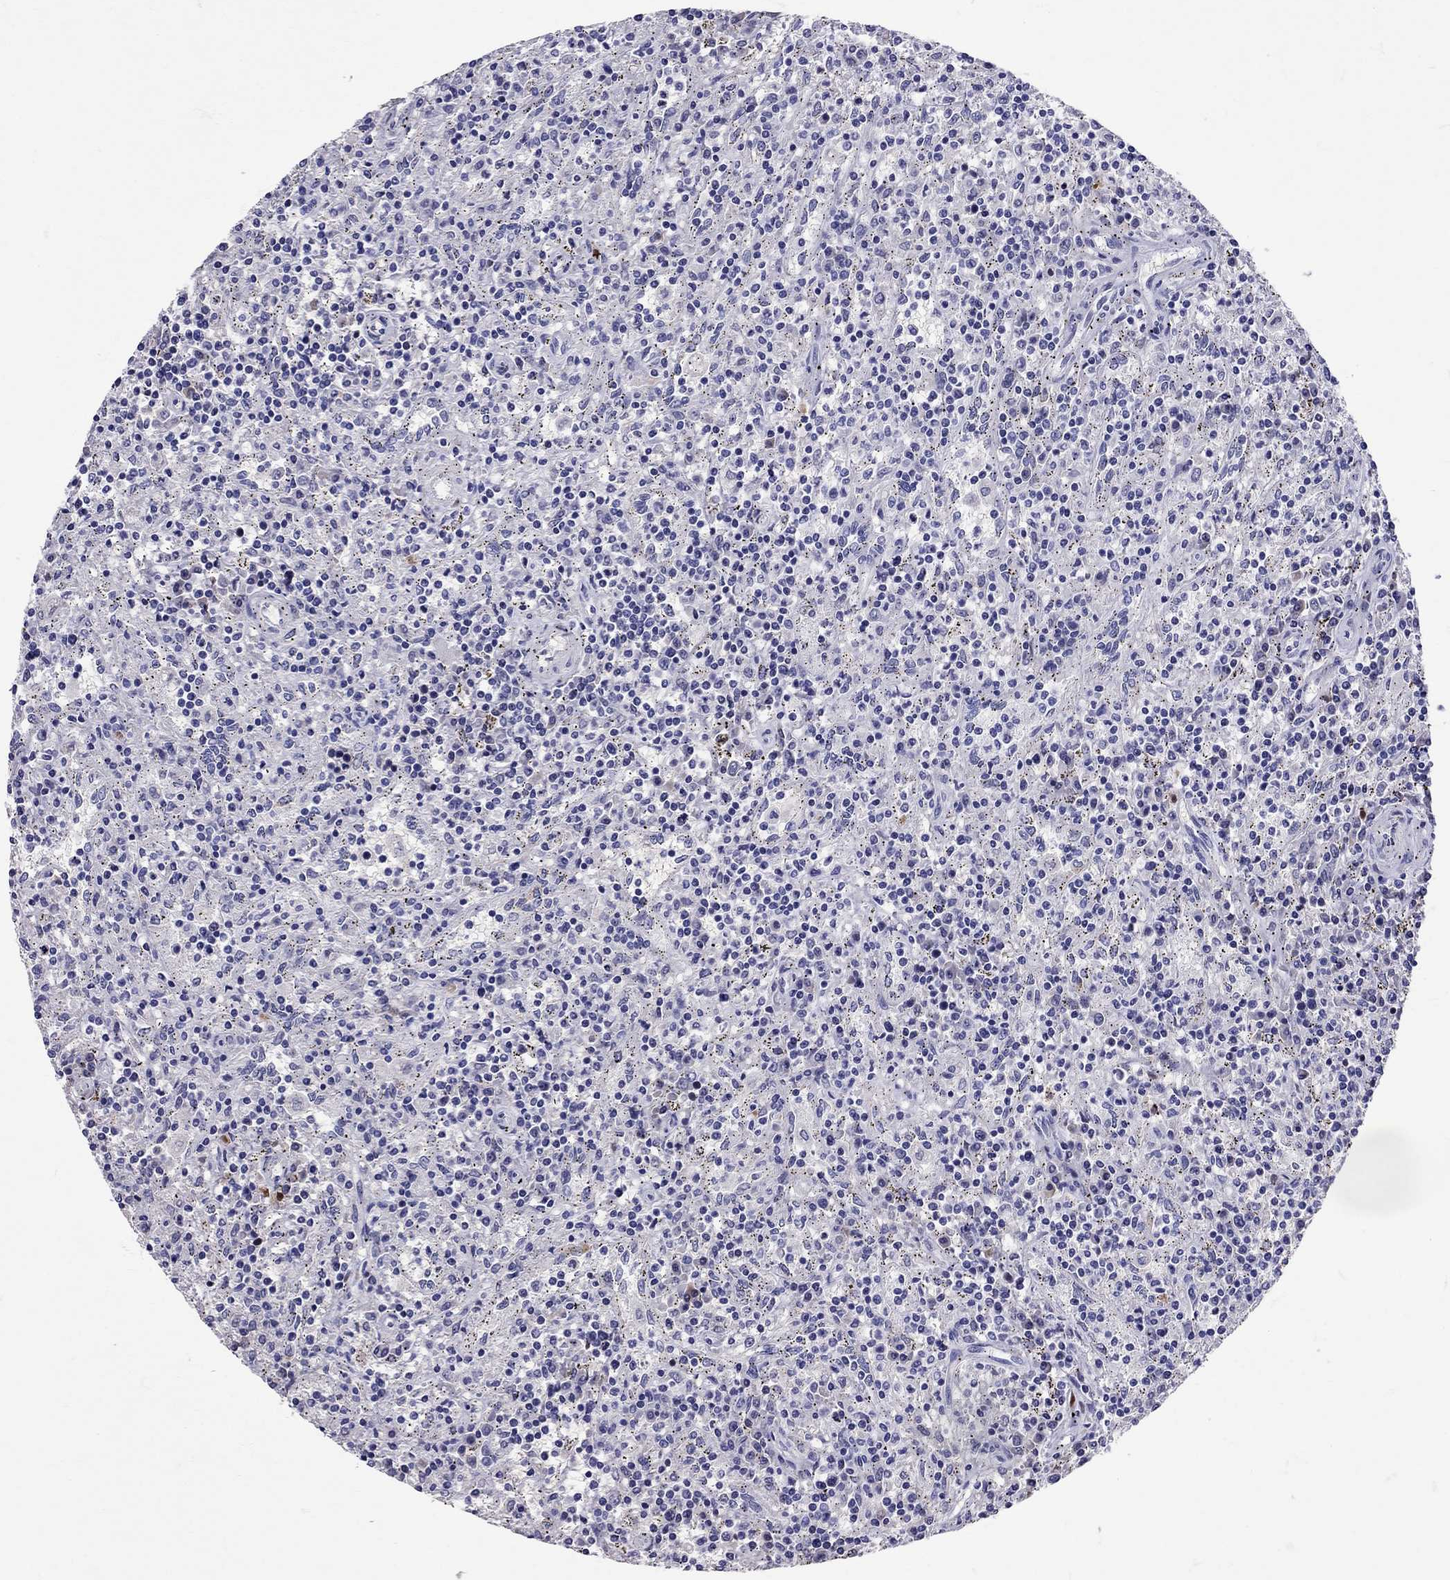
{"staining": {"intensity": "negative", "quantity": "none", "location": "none"}, "tissue": "lymphoma", "cell_type": "Tumor cells", "image_type": "cancer", "snomed": [{"axis": "morphology", "description": "Malignant lymphoma, non-Hodgkin's type, Low grade"}, {"axis": "topography", "description": "Spleen"}], "caption": "Protein analysis of malignant lymphoma, non-Hodgkin's type (low-grade) demonstrates no significant staining in tumor cells.", "gene": "TBR1", "patient": {"sex": "male", "age": 62}}